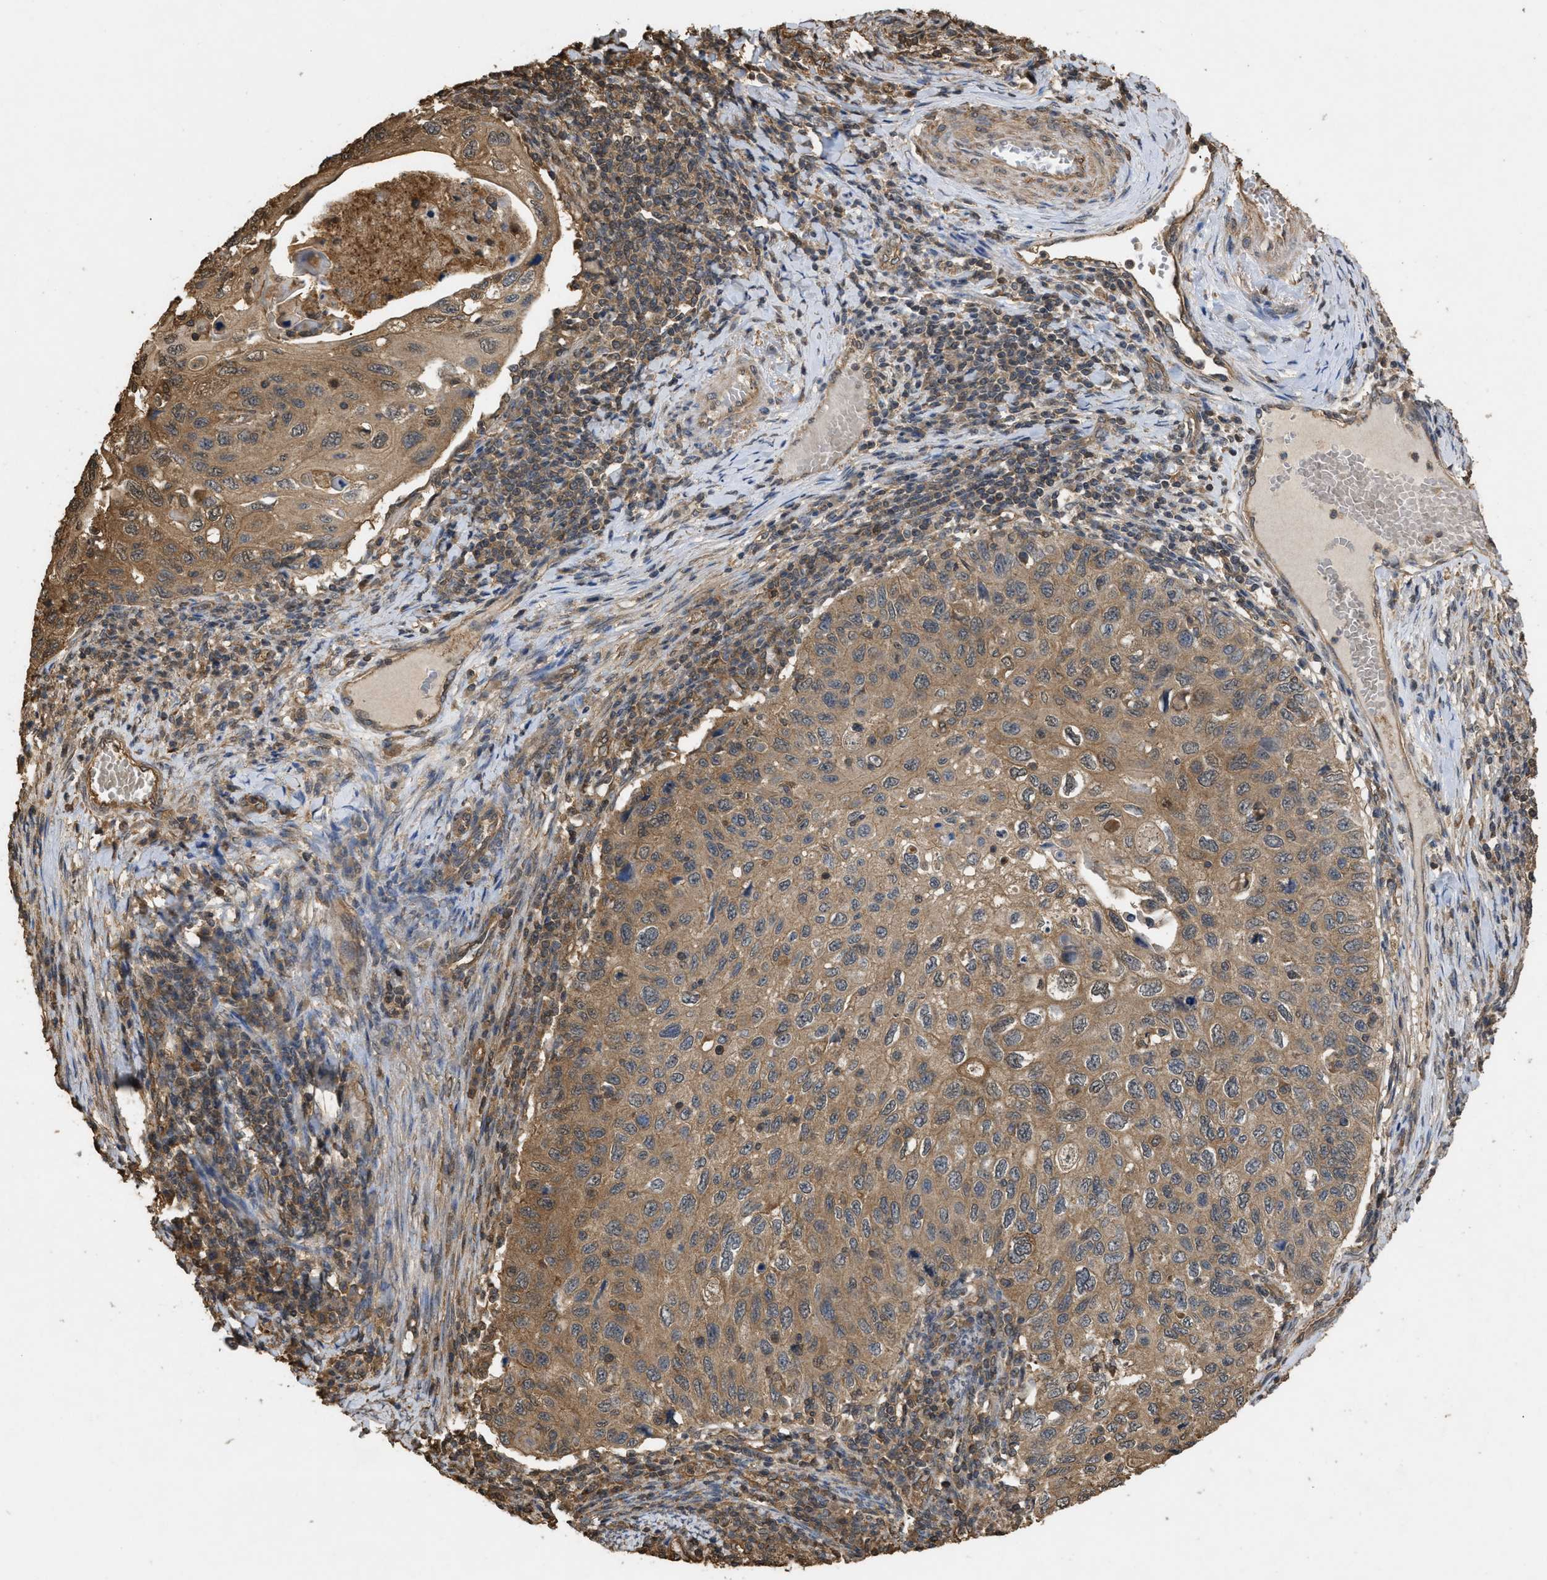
{"staining": {"intensity": "moderate", "quantity": ">75%", "location": "cytoplasmic/membranous"}, "tissue": "cervical cancer", "cell_type": "Tumor cells", "image_type": "cancer", "snomed": [{"axis": "morphology", "description": "Squamous cell carcinoma, NOS"}, {"axis": "topography", "description": "Cervix"}], "caption": "Immunohistochemistry image of cervical cancer stained for a protein (brown), which reveals medium levels of moderate cytoplasmic/membranous positivity in about >75% of tumor cells.", "gene": "CALM1", "patient": {"sex": "female", "age": 70}}